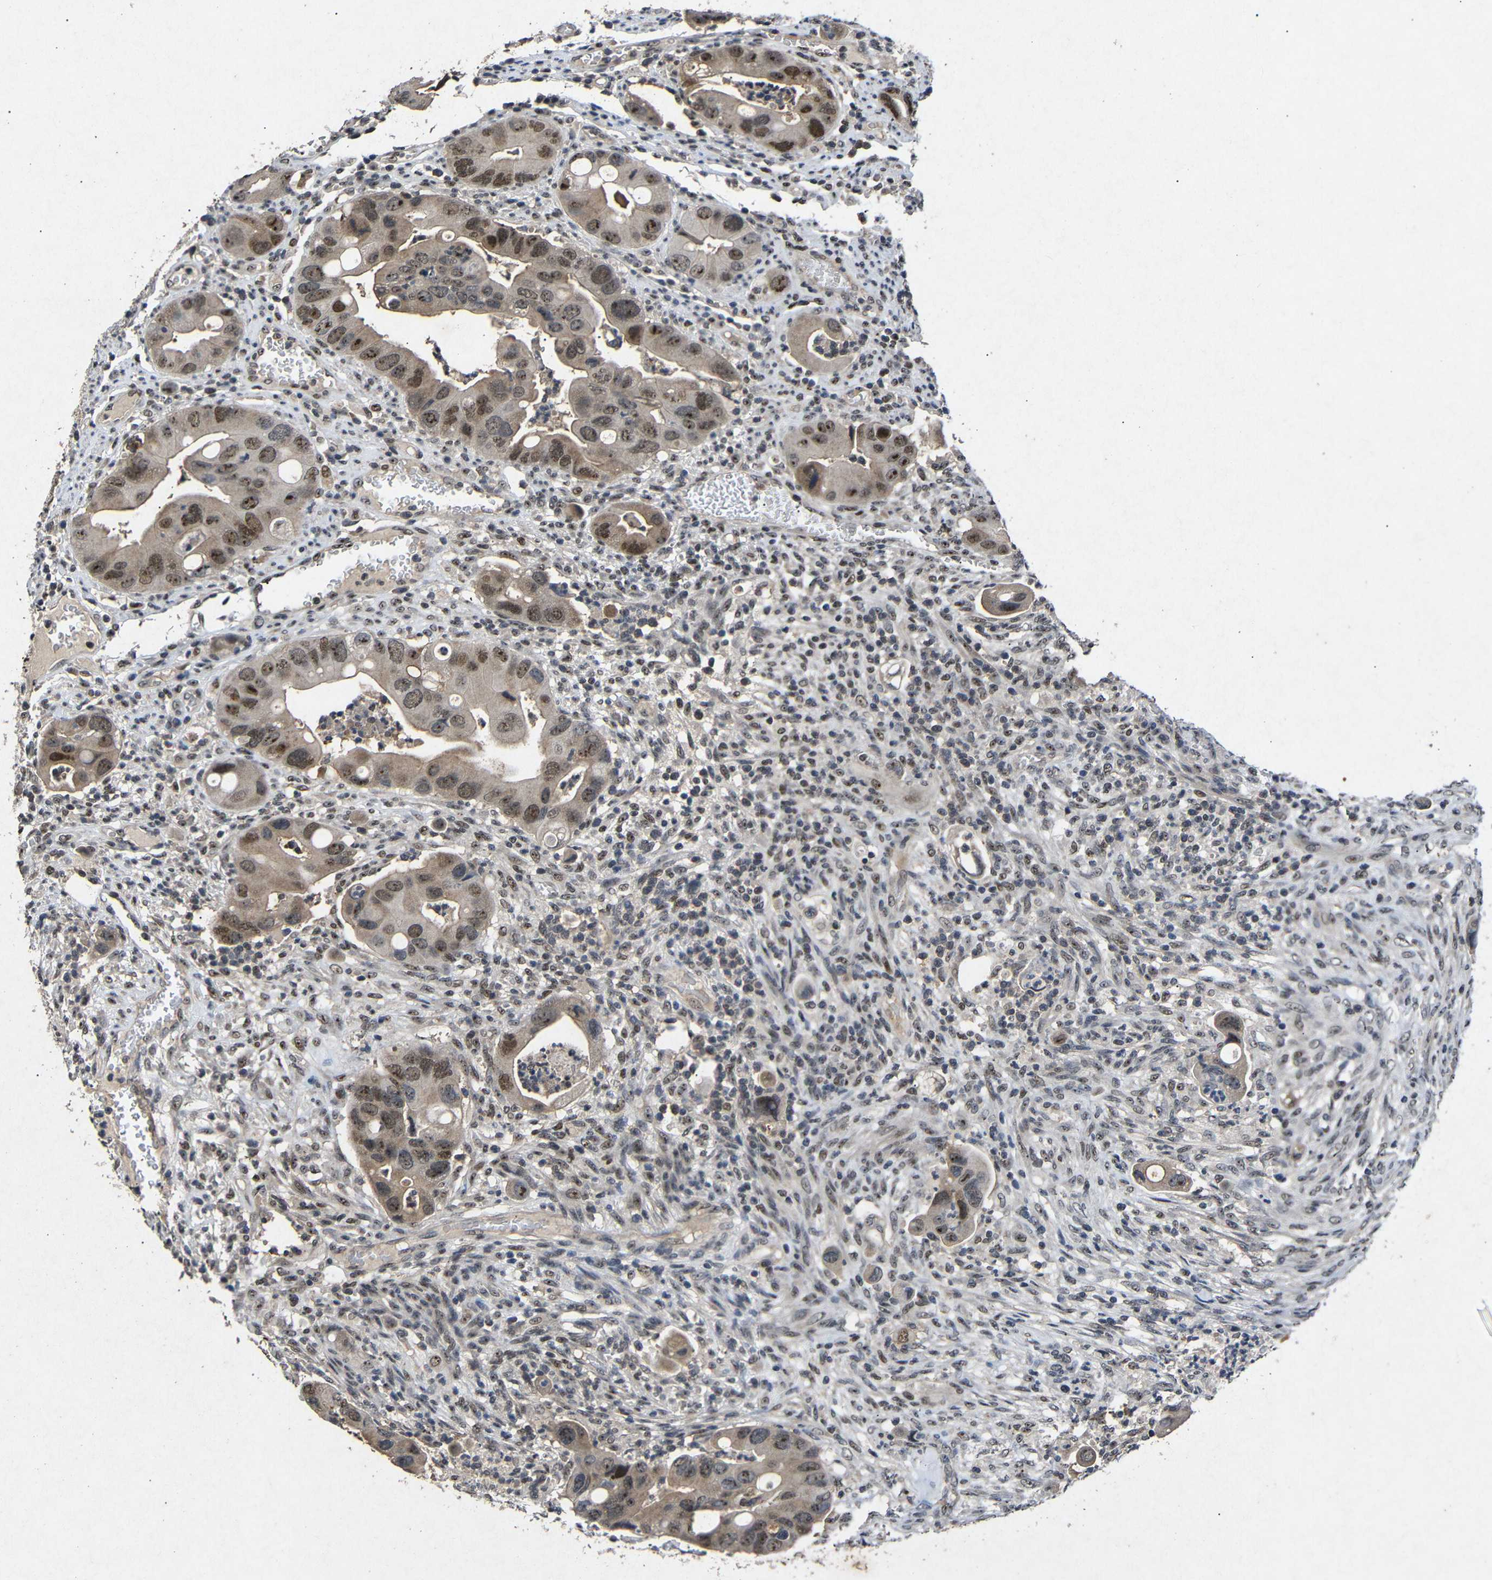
{"staining": {"intensity": "moderate", "quantity": ">75%", "location": "cytoplasmic/membranous,nuclear"}, "tissue": "colorectal cancer", "cell_type": "Tumor cells", "image_type": "cancer", "snomed": [{"axis": "morphology", "description": "Adenocarcinoma, NOS"}, {"axis": "topography", "description": "Rectum"}], "caption": "Protein analysis of colorectal cancer tissue exhibits moderate cytoplasmic/membranous and nuclear expression in about >75% of tumor cells.", "gene": "PARN", "patient": {"sex": "female", "age": 57}}